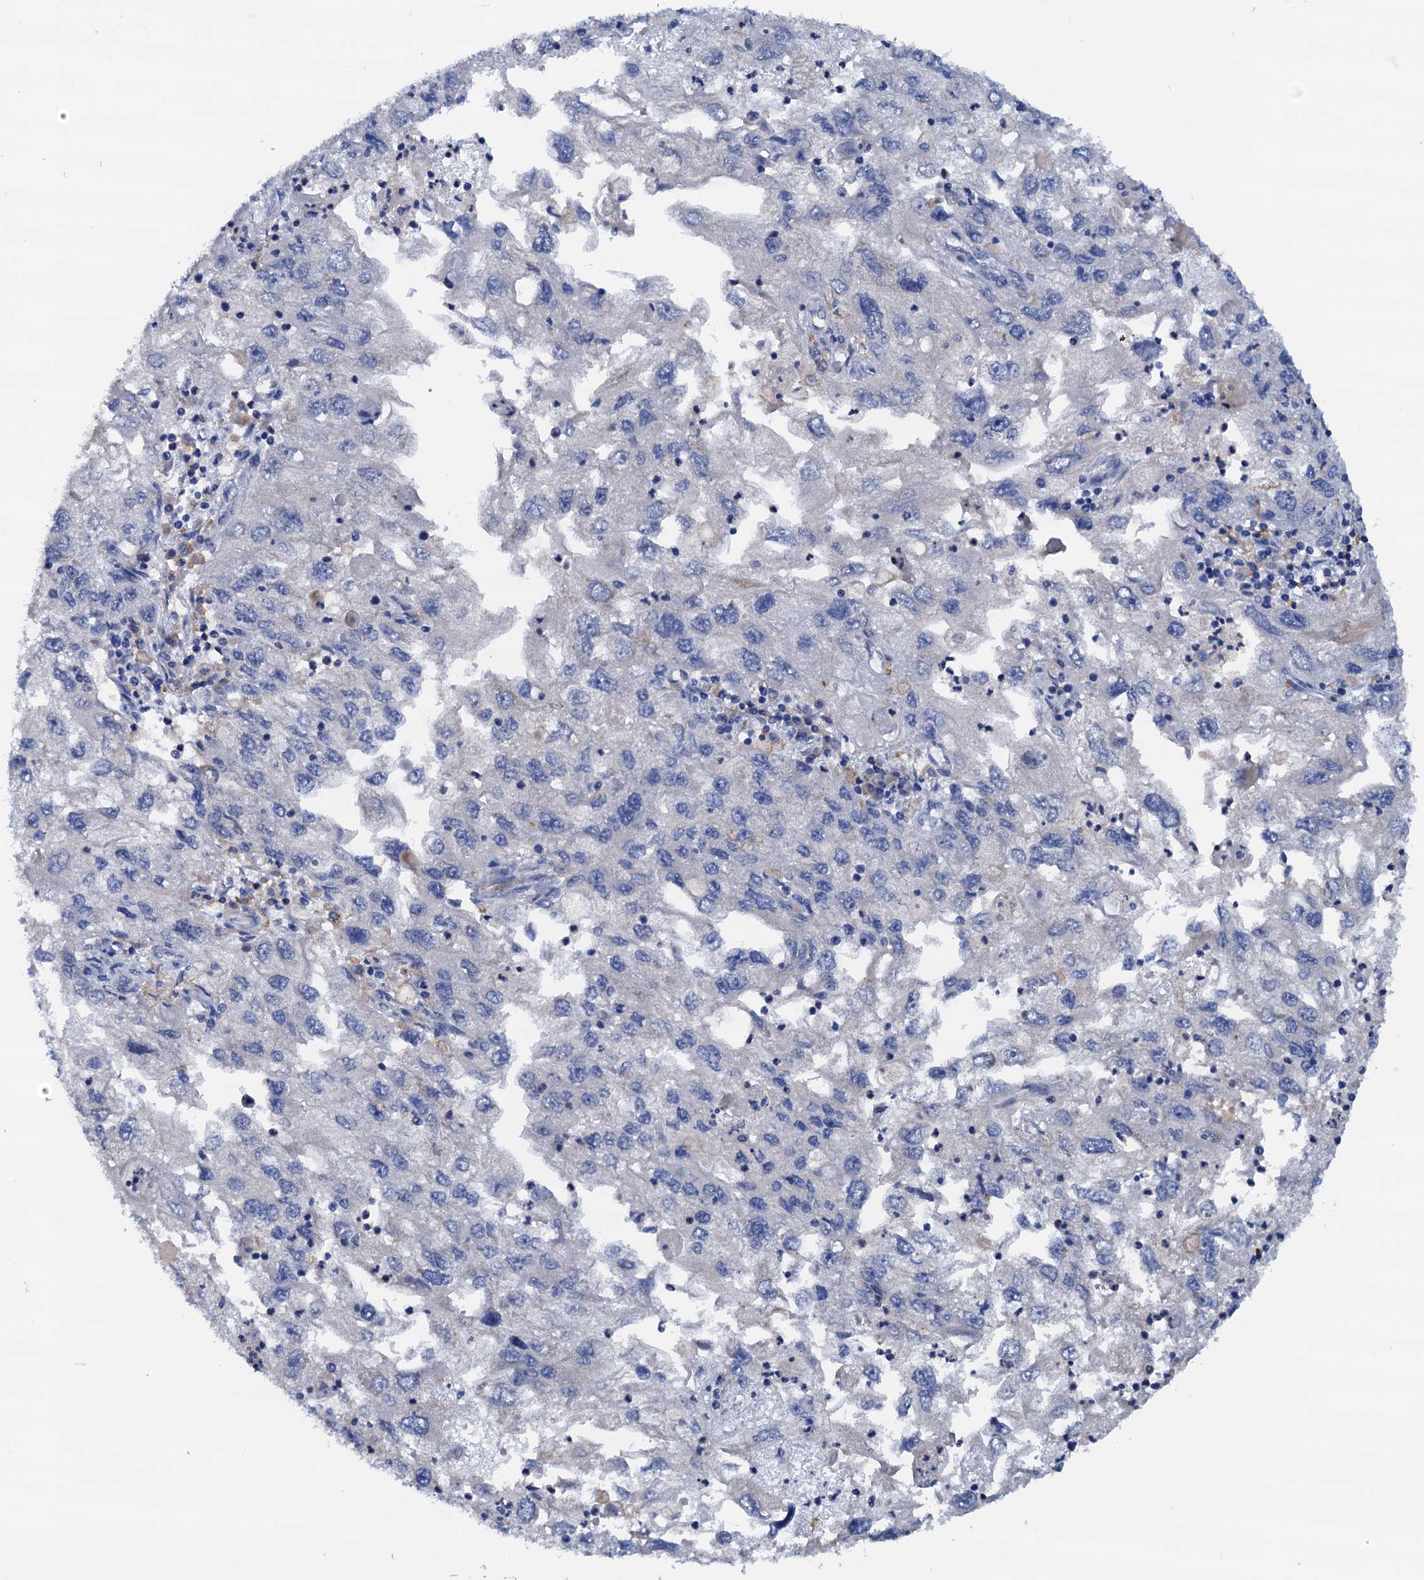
{"staining": {"intensity": "negative", "quantity": "none", "location": "none"}, "tissue": "endometrial cancer", "cell_type": "Tumor cells", "image_type": "cancer", "snomed": [{"axis": "morphology", "description": "Adenocarcinoma, NOS"}, {"axis": "topography", "description": "Endometrium"}], "caption": "Immunohistochemical staining of human endometrial cancer exhibits no significant staining in tumor cells. (Immunohistochemistry (ihc), brightfield microscopy, high magnification).", "gene": "RASSF9", "patient": {"sex": "female", "age": 49}}